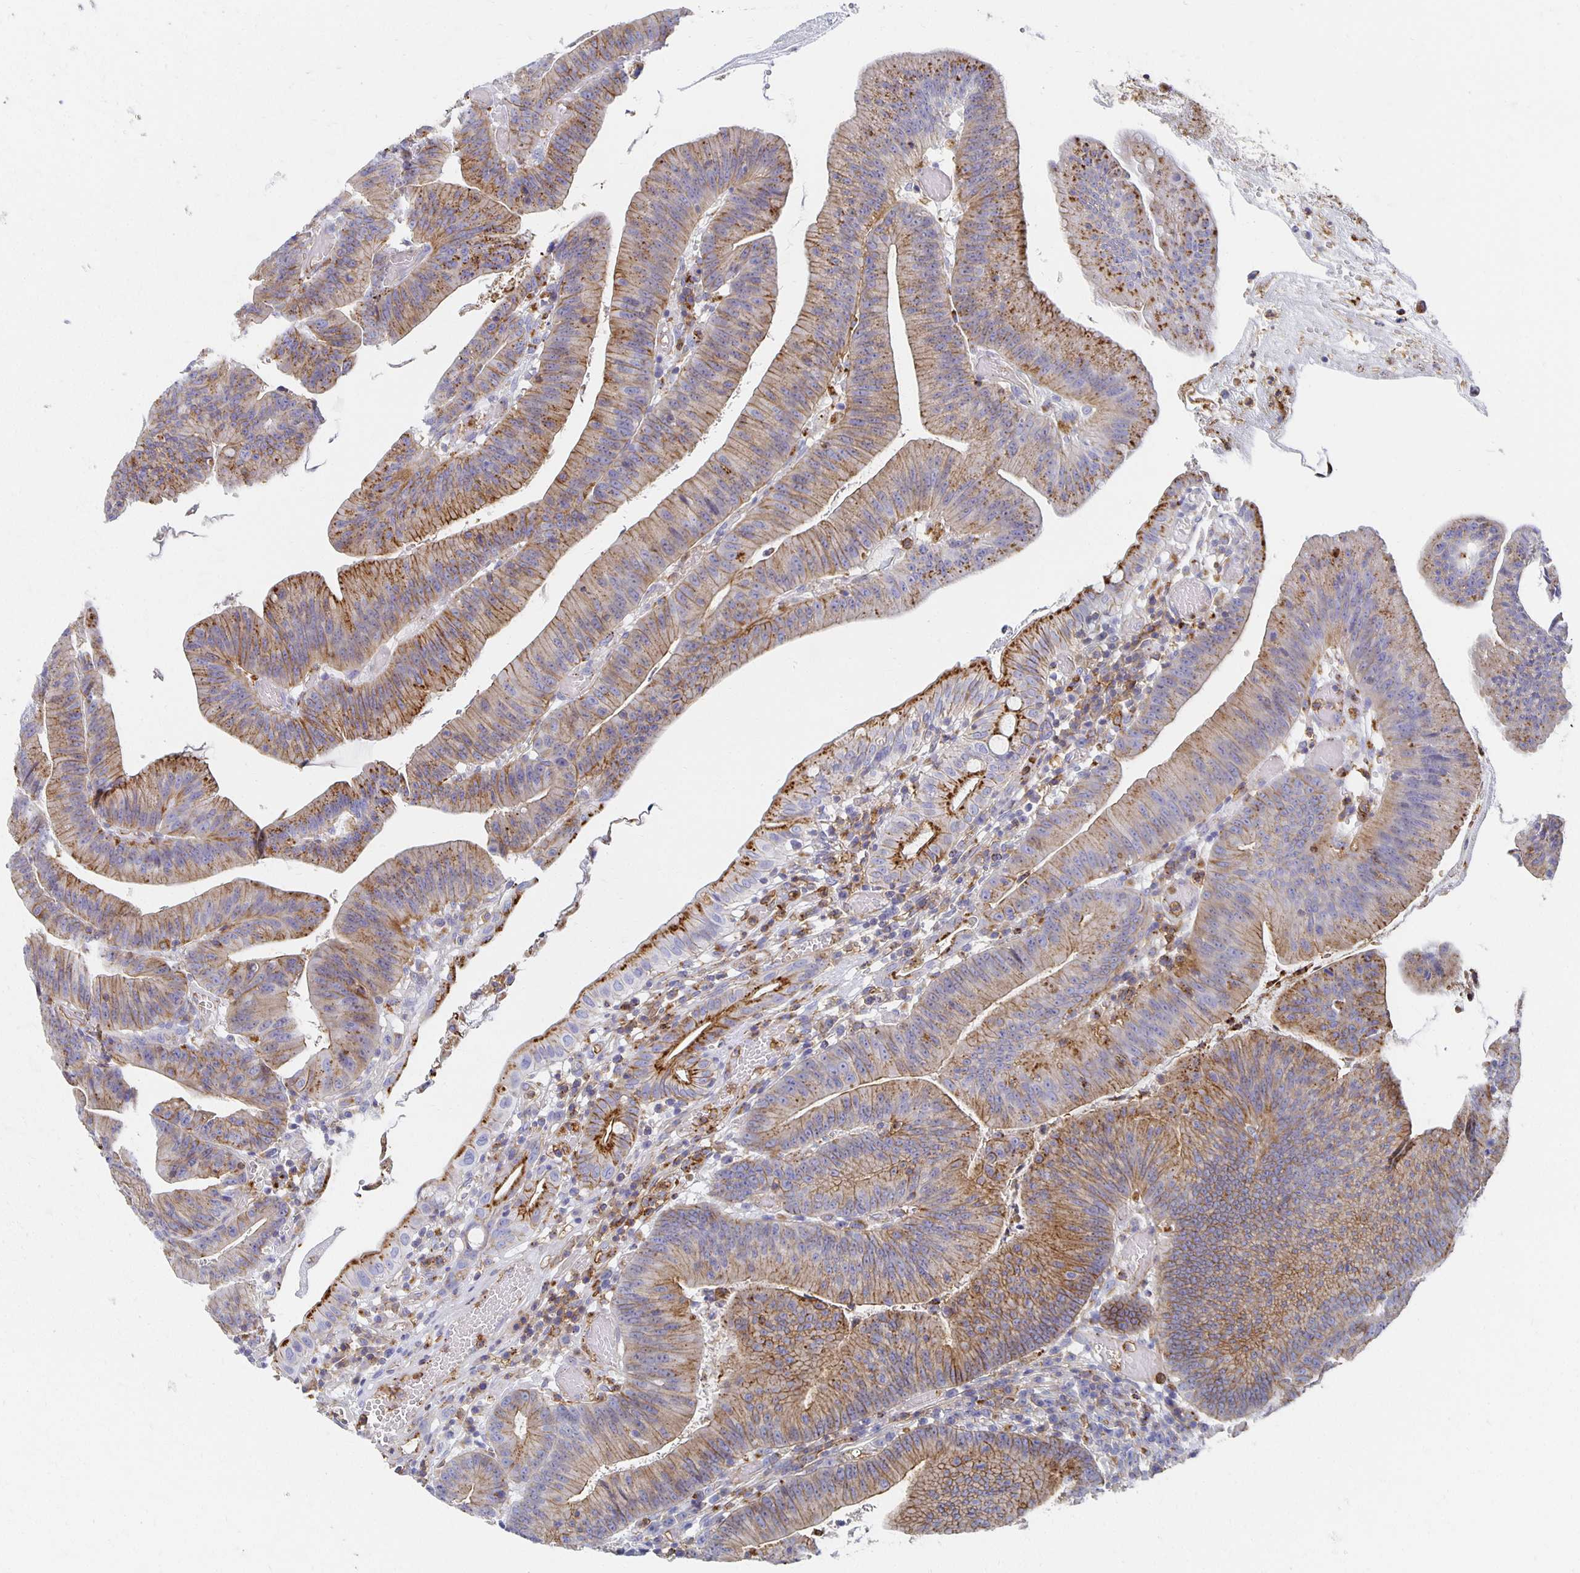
{"staining": {"intensity": "moderate", "quantity": ">75%", "location": "cytoplasmic/membranous"}, "tissue": "colorectal cancer", "cell_type": "Tumor cells", "image_type": "cancer", "snomed": [{"axis": "morphology", "description": "Adenocarcinoma, NOS"}, {"axis": "topography", "description": "Colon"}], "caption": "Colorectal adenocarcinoma tissue displays moderate cytoplasmic/membranous staining in approximately >75% of tumor cells, visualized by immunohistochemistry.", "gene": "TAAR1", "patient": {"sex": "female", "age": 78}}